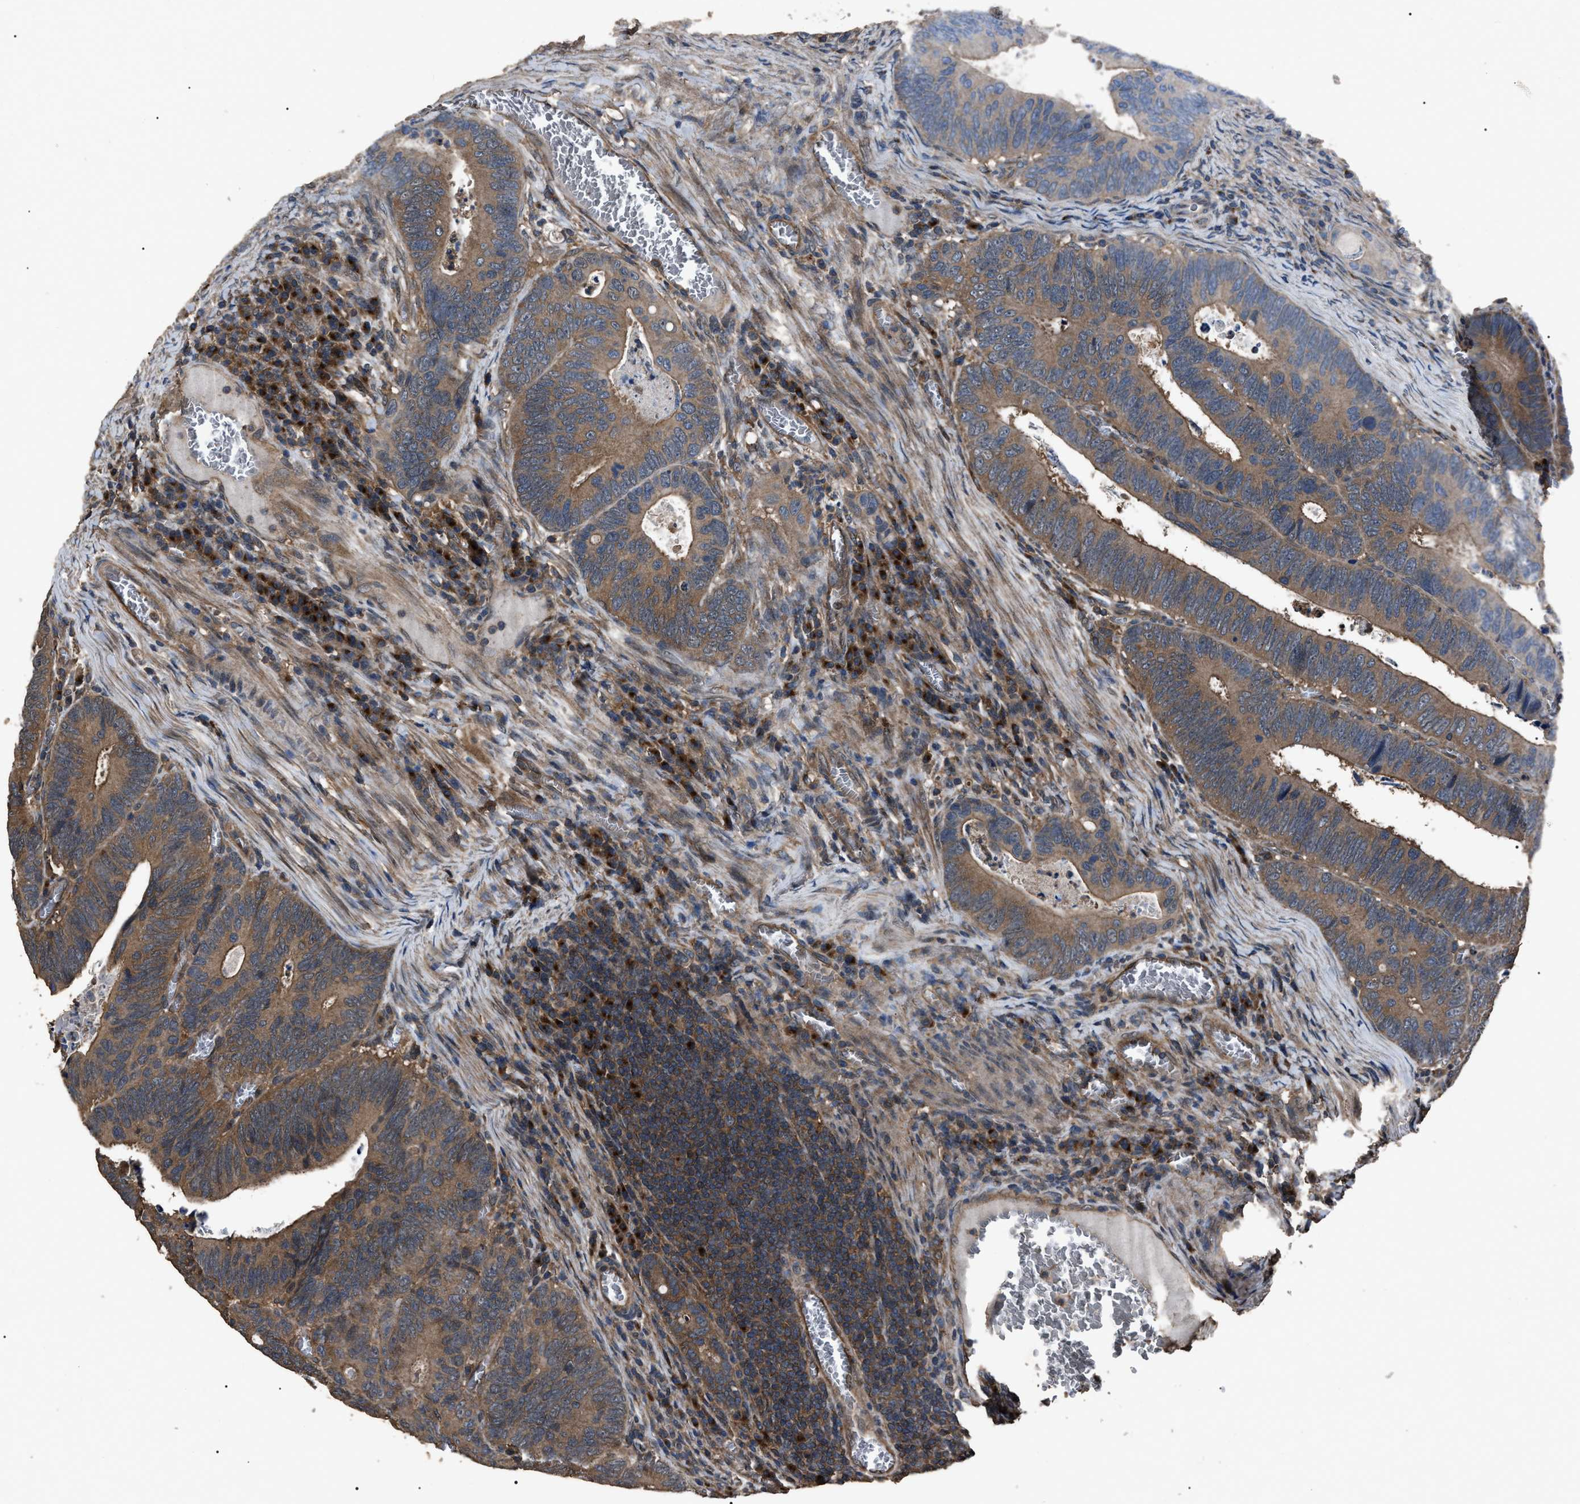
{"staining": {"intensity": "moderate", "quantity": ">75%", "location": "cytoplasmic/membranous"}, "tissue": "colorectal cancer", "cell_type": "Tumor cells", "image_type": "cancer", "snomed": [{"axis": "morphology", "description": "Inflammation, NOS"}, {"axis": "morphology", "description": "Adenocarcinoma, NOS"}, {"axis": "topography", "description": "Colon"}], "caption": "Colorectal cancer (adenocarcinoma) was stained to show a protein in brown. There is medium levels of moderate cytoplasmic/membranous expression in approximately >75% of tumor cells. The protein of interest is shown in brown color, while the nuclei are stained blue.", "gene": "RNF216", "patient": {"sex": "male", "age": 72}}